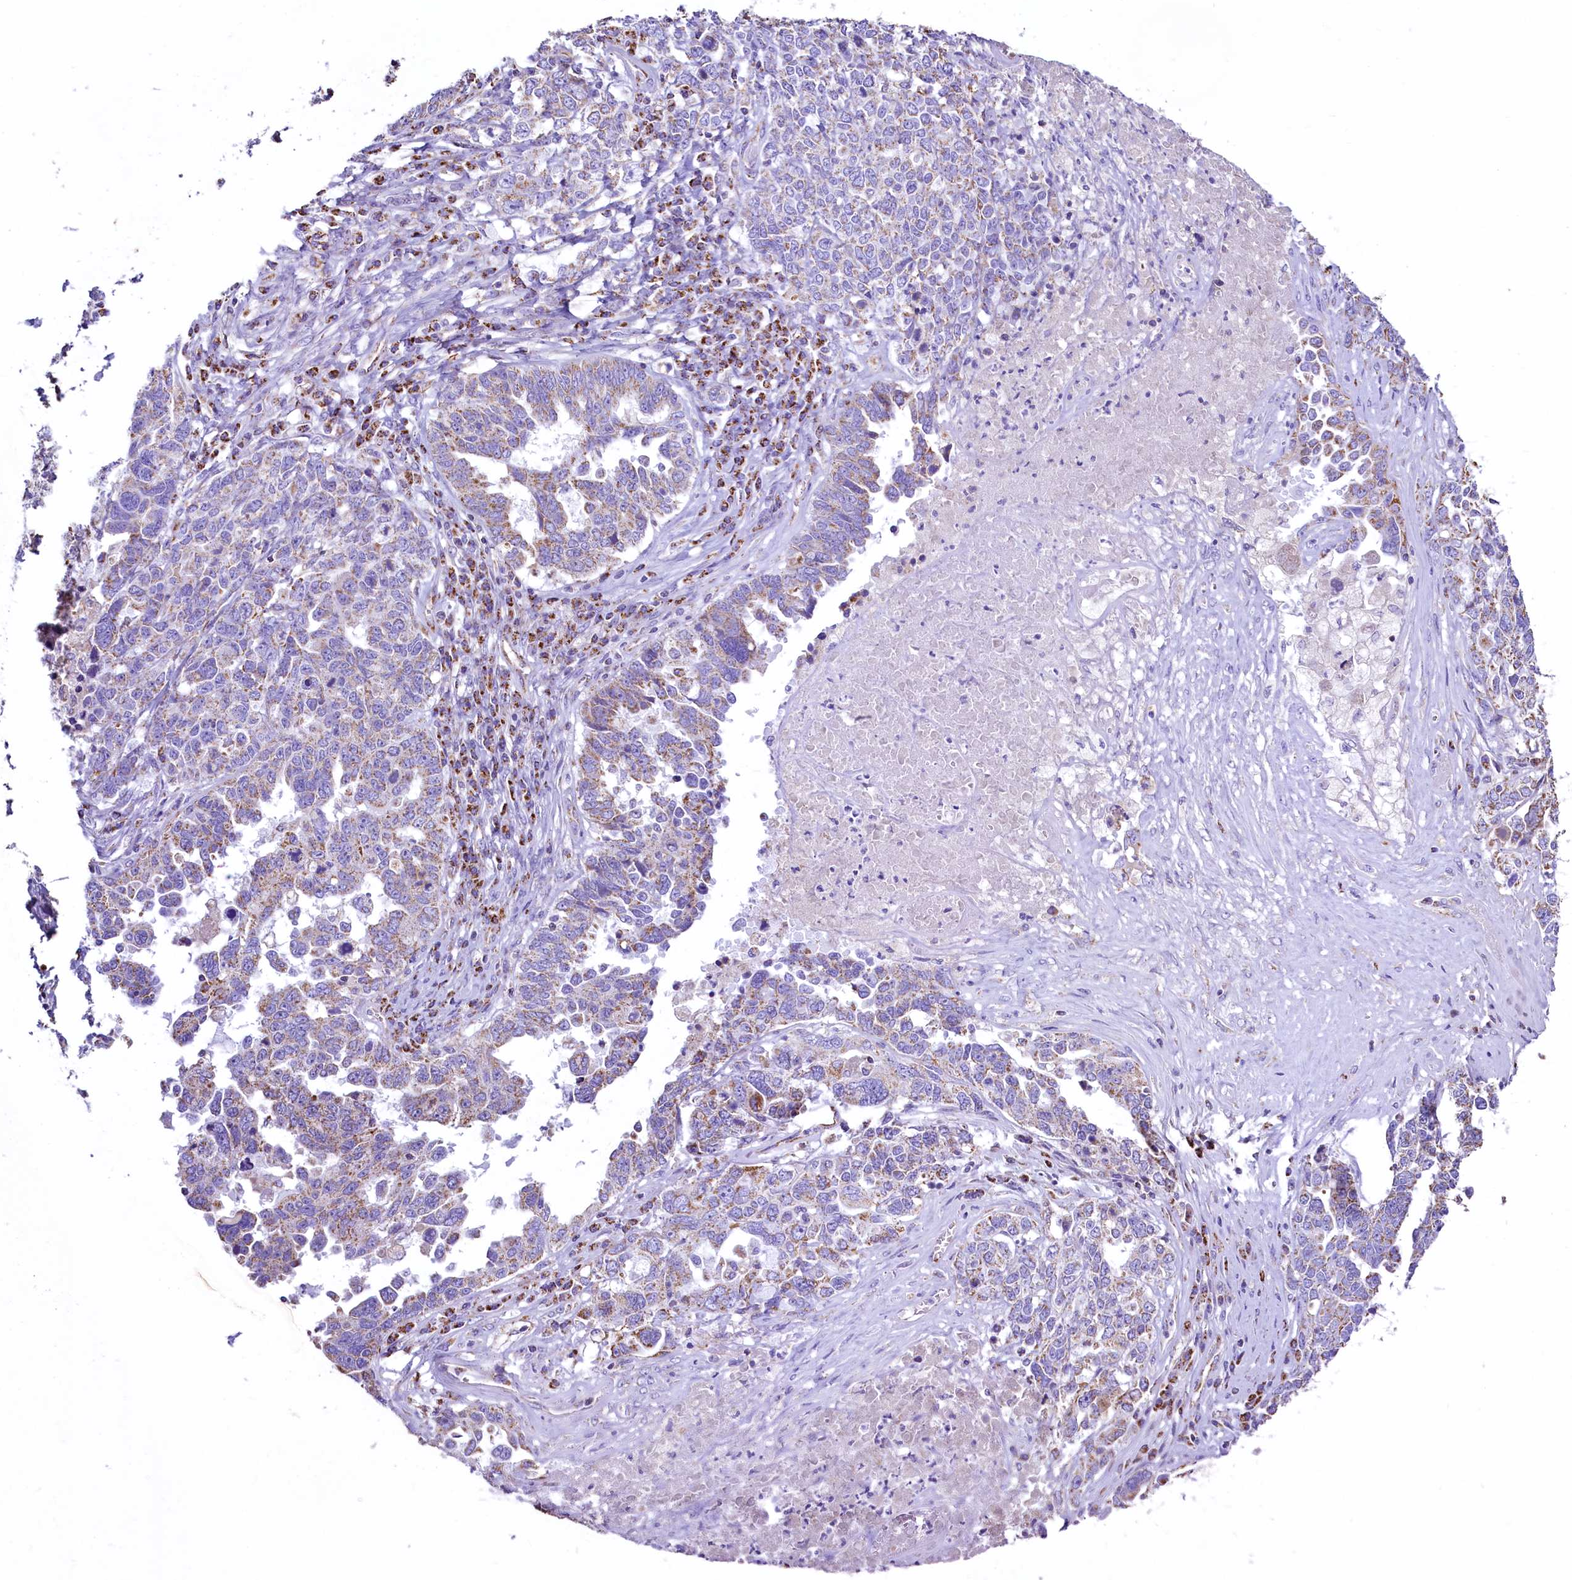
{"staining": {"intensity": "moderate", "quantity": "<25%", "location": "cytoplasmic/membranous"}, "tissue": "ovarian cancer", "cell_type": "Tumor cells", "image_type": "cancer", "snomed": [{"axis": "morphology", "description": "Carcinoma, endometroid"}, {"axis": "topography", "description": "Ovary"}], "caption": "This is a photomicrograph of immunohistochemistry (IHC) staining of ovarian cancer (endometroid carcinoma), which shows moderate expression in the cytoplasmic/membranous of tumor cells.", "gene": "IDH3A", "patient": {"sex": "female", "age": 62}}